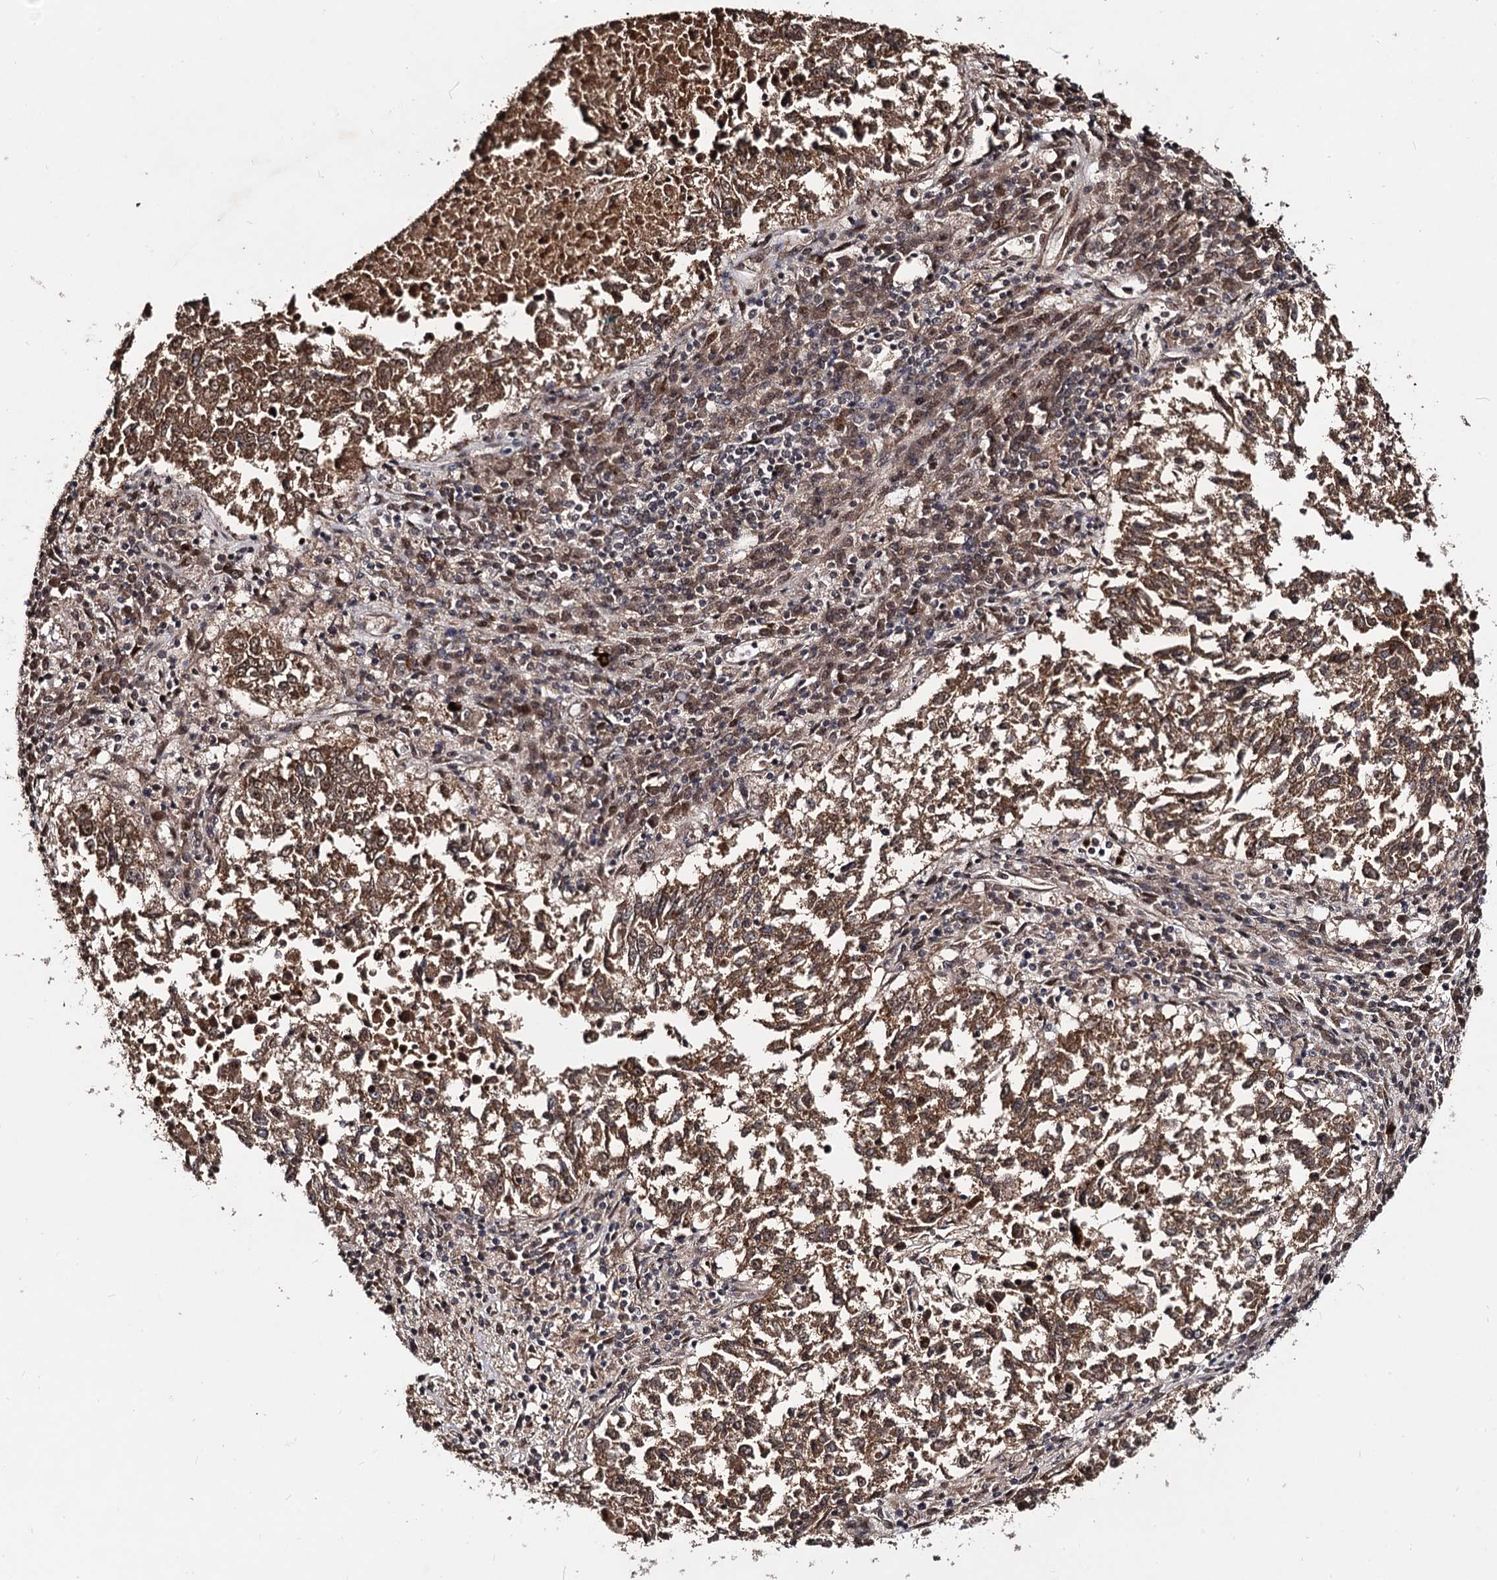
{"staining": {"intensity": "moderate", "quantity": ">75%", "location": "cytoplasmic/membranous,nuclear"}, "tissue": "lung cancer", "cell_type": "Tumor cells", "image_type": "cancer", "snomed": [{"axis": "morphology", "description": "Squamous cell carcinoma, NOS"}, {"axis": "topography", "description": "Lung"}], "caption": "Human lung squamous cell carcinoma stained with a protein marker displays moderate staining in tumor cells.", "gene": "SFSWAP", "patient": {"sex": "male", "age": 73}}